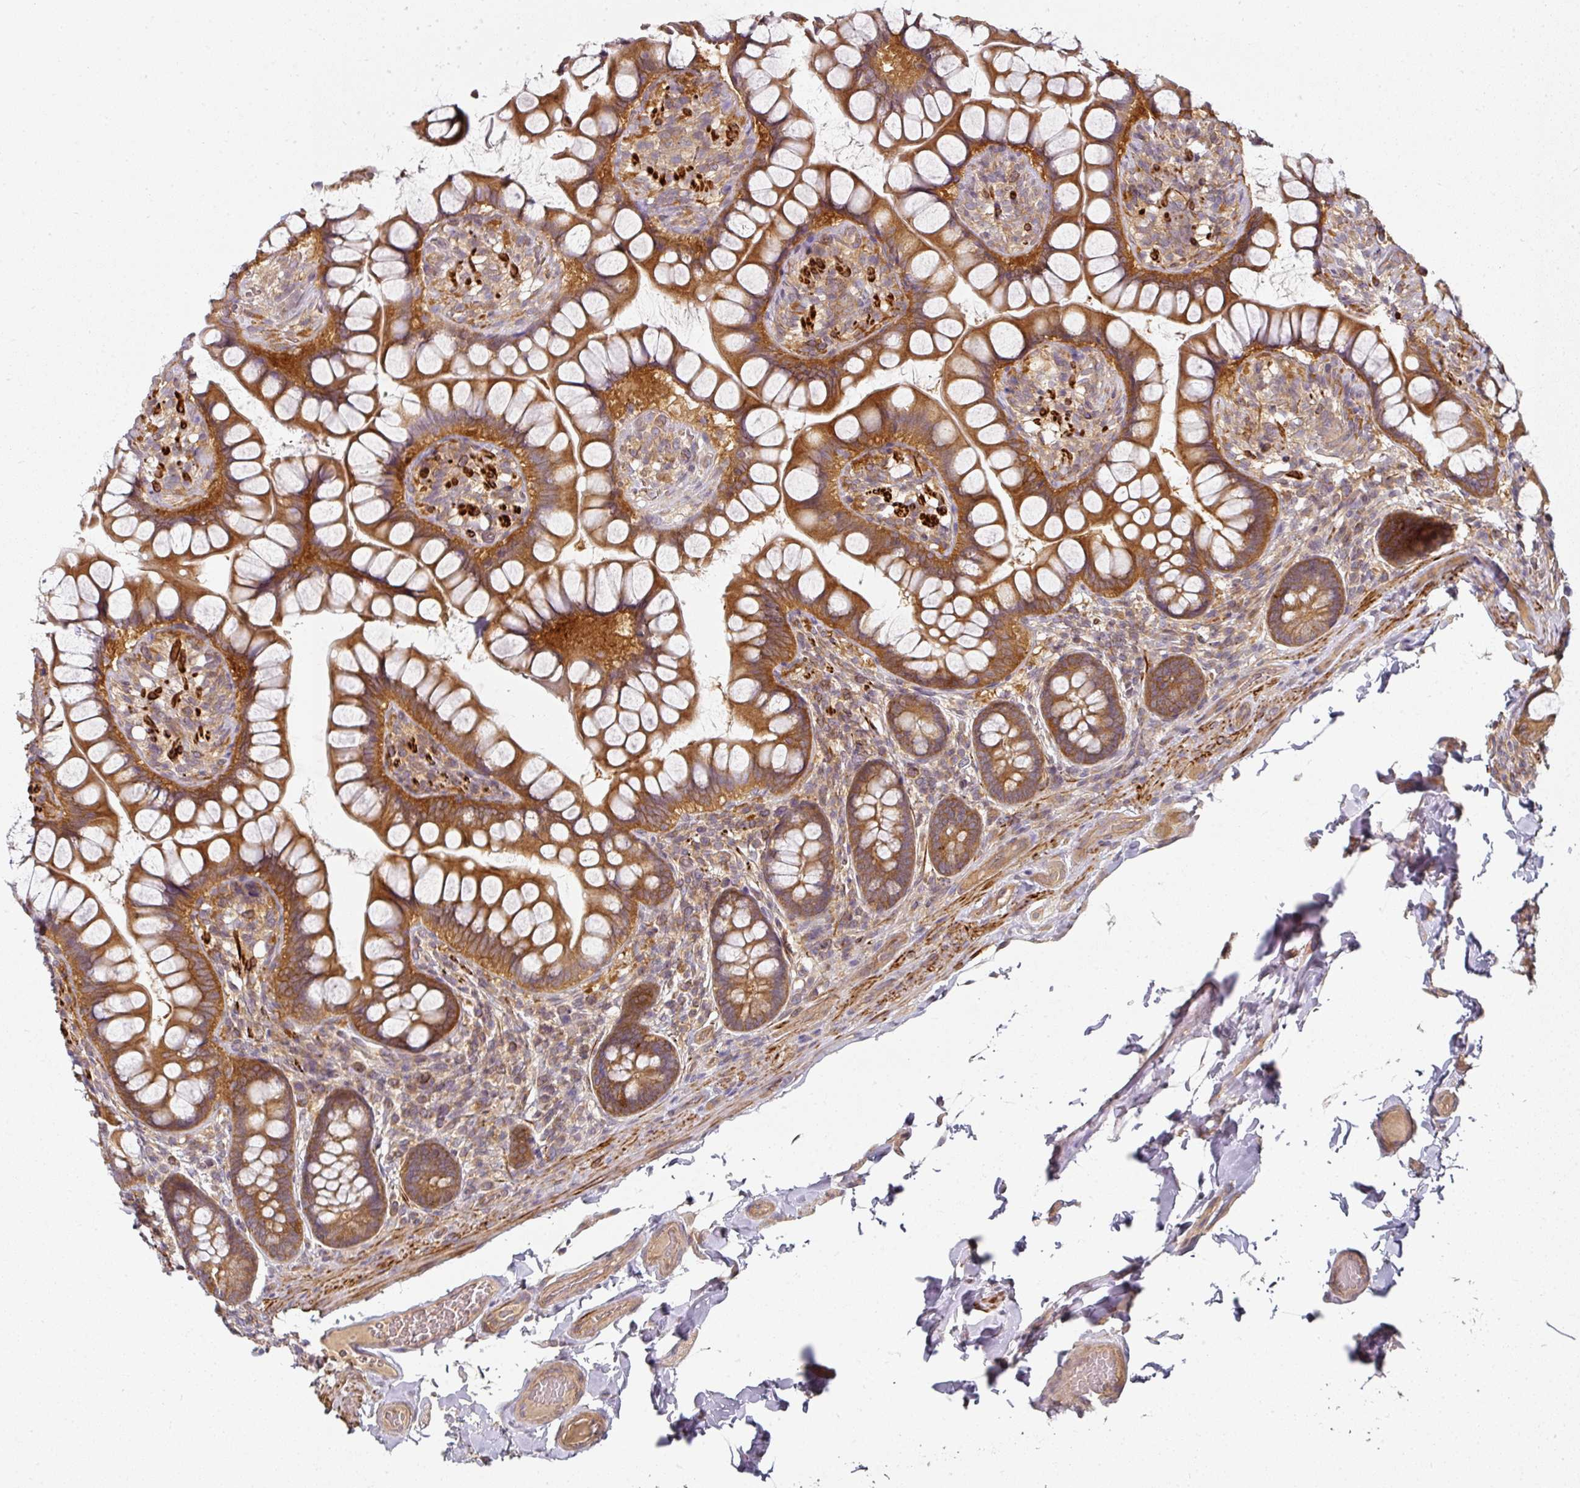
{"staining": {"intensity": "strong", "quantity": ">75%", "location": "cytoplasmic/membranous"}, "tissue": "small intestine", "cell_type": "Glandular cells", "image_type": "normal", "snomed": [{"axis": "morphology", "description": "Normal tissue, NOS"}, {"axis": "topography", "description": "Small intestine"}], "caption": "Strong cytoplasmic/membranous protein expression is present in approximately >75% of glandular cells in small intestine.", "gene": "MAP2K2", "patient": {"sex": "male", "age": 70}}